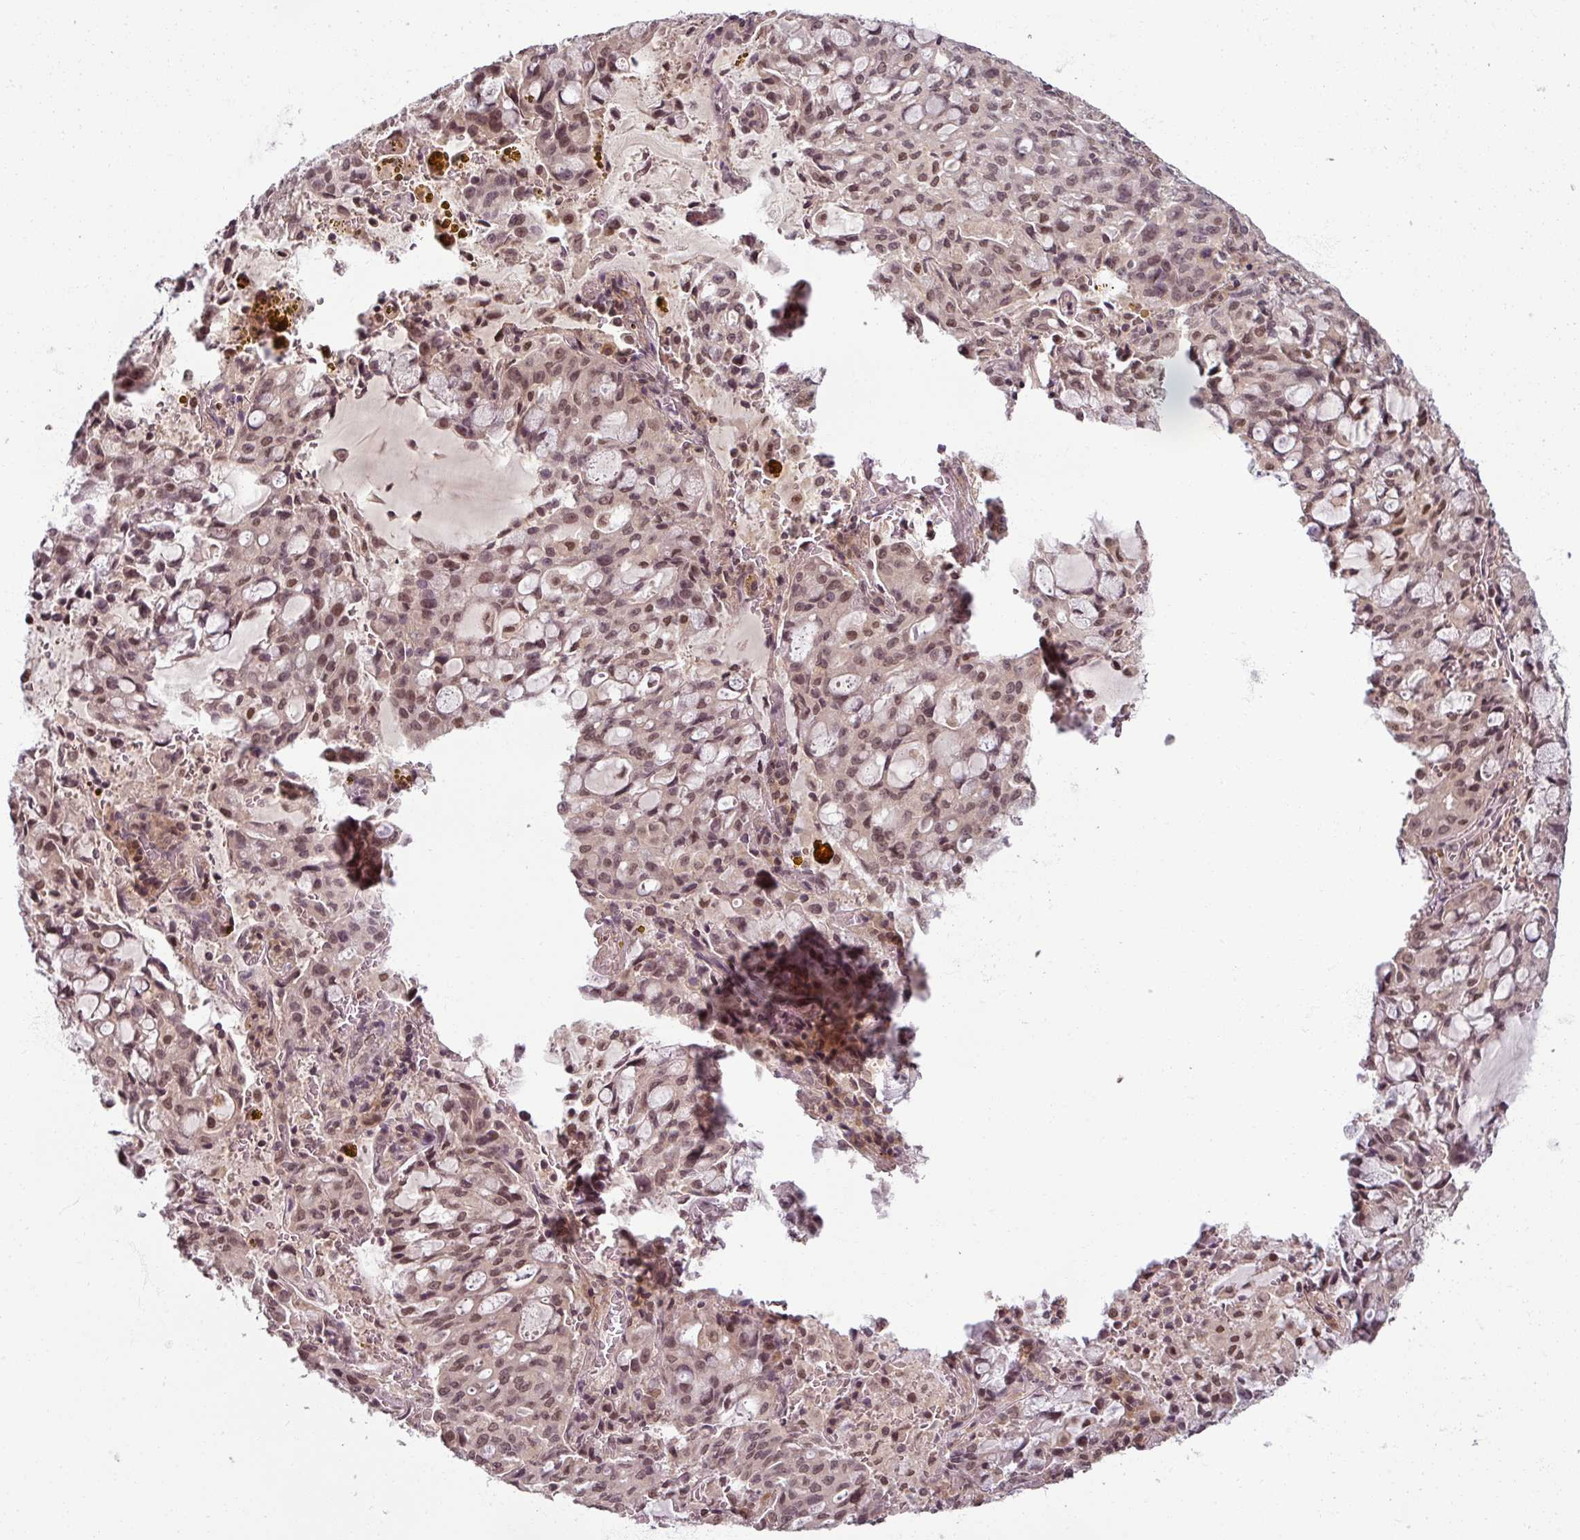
{"staining": {"intensity": "moderate", "quantity": "25%-75%", "location": "nuclear"}, "tissue": "lung cancer", "cell_type": "Tumor cells", "image_type": "cancer", "snomed": [{"axis": "morphology", "description": "Adenocarcinoma, NOS"}, {"axis": "topography", "description": "Lung"}], "caption": "Immunohistochemistry (DAB (3,3'-diaminobenzidine)) staining of lung cancer shows moderate nuclear protein positivity in about 25%-75% of tumor cells.", "gene": "POLR2G", "patient": {"sex": "female", "age": 44}}